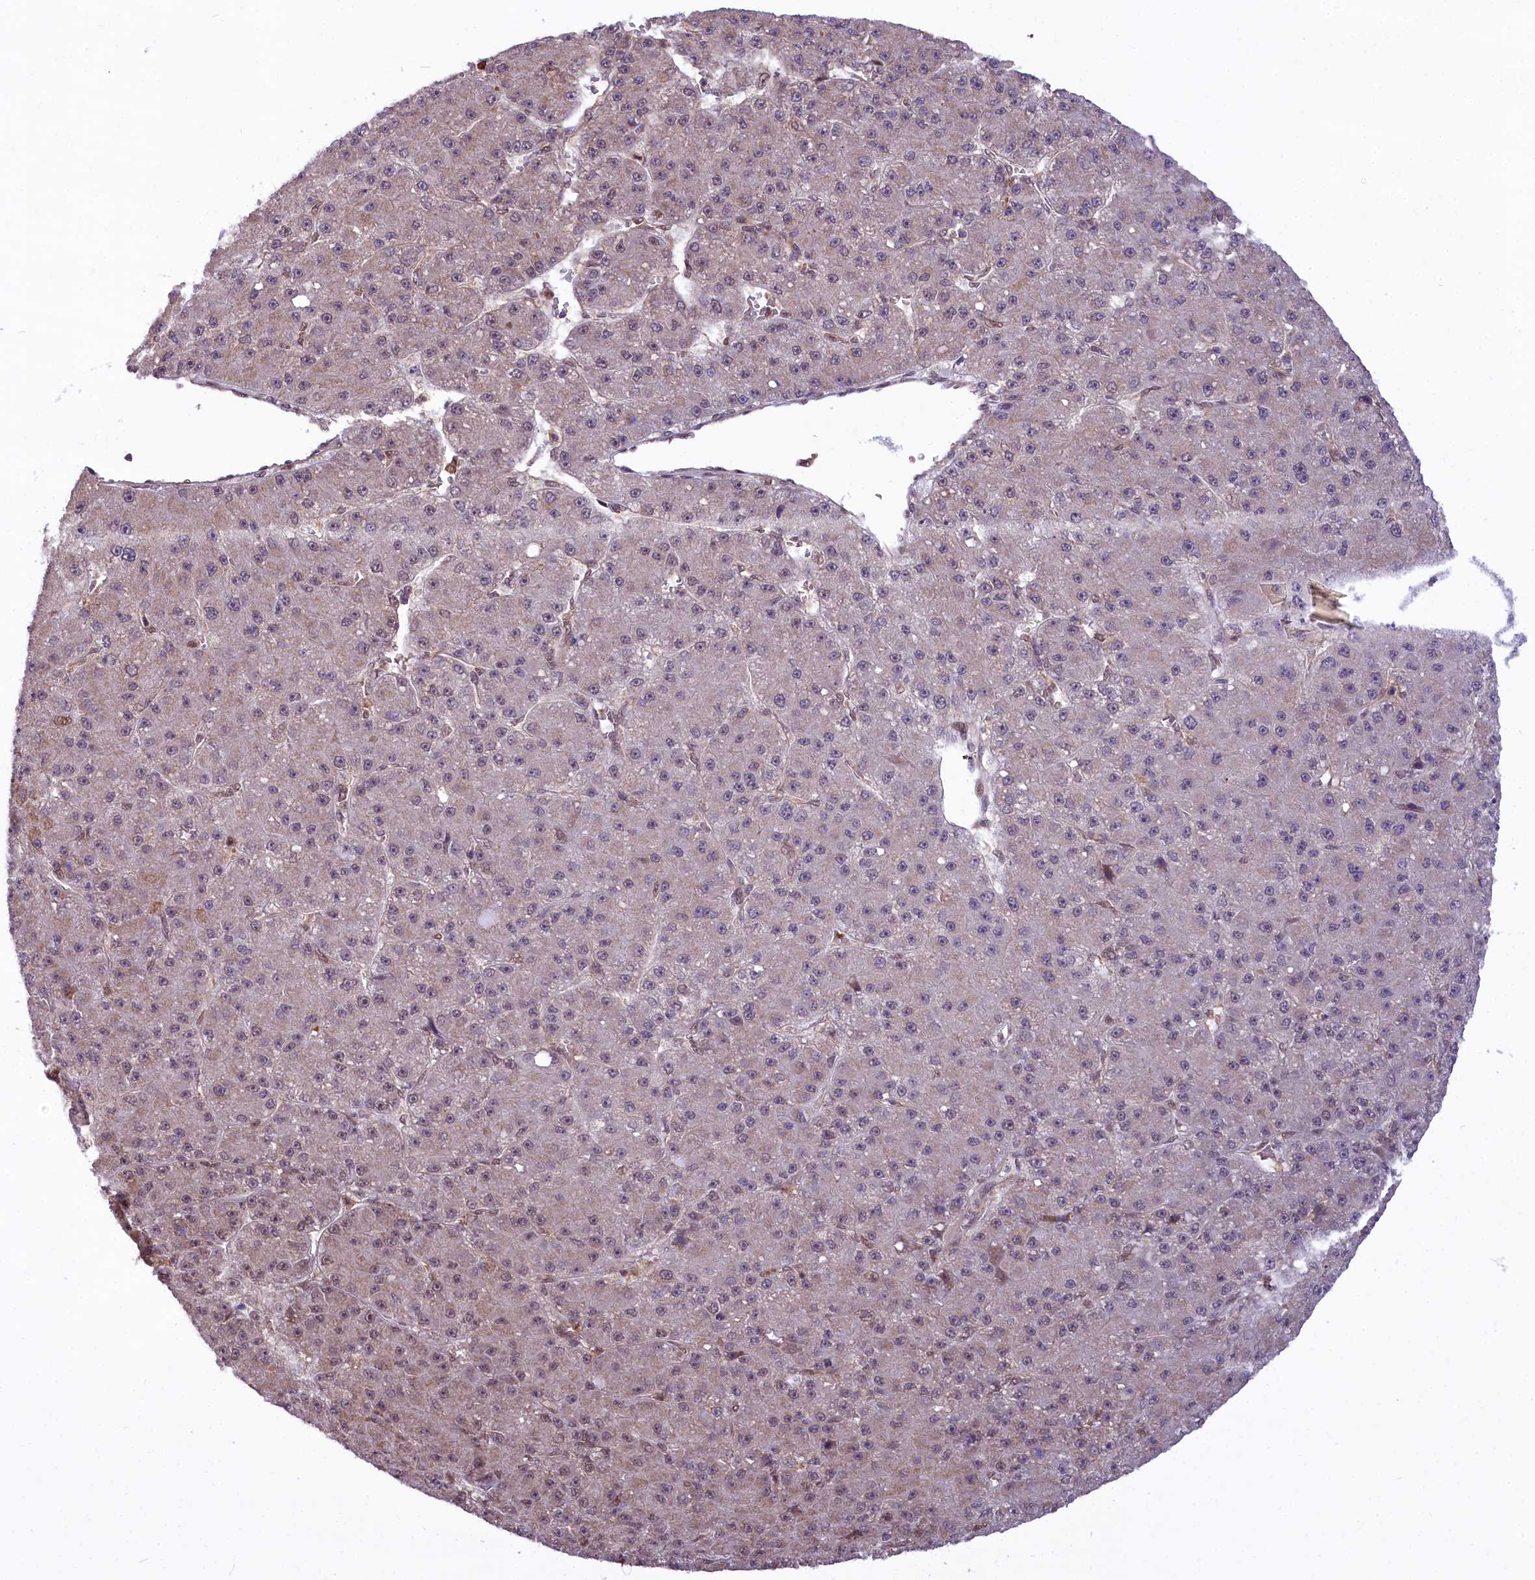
{"staining": {"intensity": "negative", "quantity": "none", "location": "none"}, "tissue": "liver cancer", "cell_type": "Tumor cells", "image_type": "cancer", "snomed": [{"axis": "morphology", "description": "Carcinoma, Hepatocellular, NOS"}, {"axis": "topography", "description": "Liver"}], "caption": "This image is of liver cancer (hepatocellular carcinoma) stained with IHC to label a protein in brown with the nuclei are counter-stained blue. There is no expression in tumor cells.", "gene": "CARD8", "patient": {"sex": "male", "age": 67}}